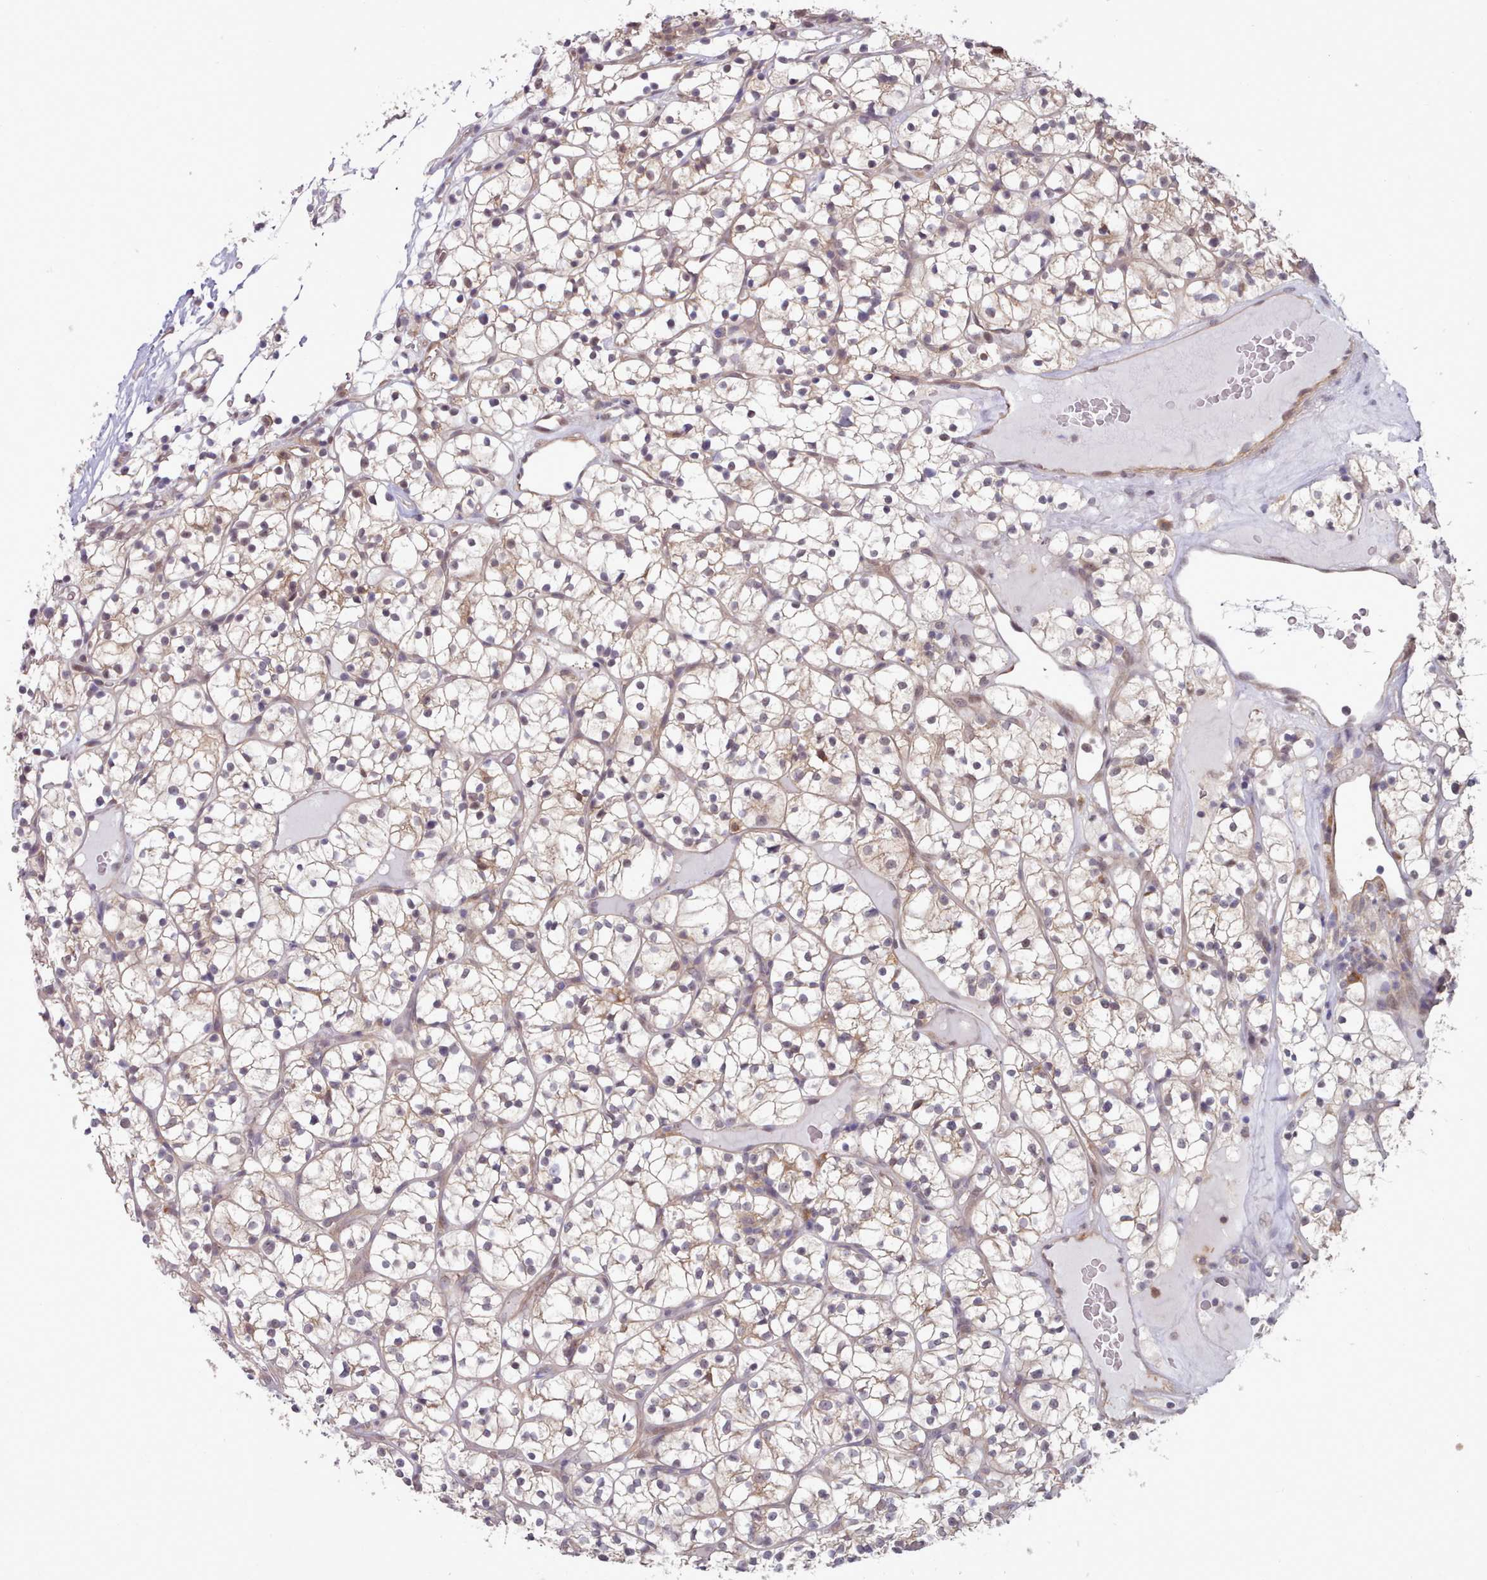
{"staining": {"intensity": "negative", "quantity": "none", "location": "none"}, "tissue": "renal cancer", "cell_type": "Tumor cells", "image_type": "cancer", "snomed": [{"axis": "morphology", "description": "Adenocarcinoma, NOS"}, {"axis": "topography", "description": "Kidney"}], "caption": "IHC of renal adenocarcinoma exhibits no expression in tumor cells.", "gene": "CES3", "patient": {"sex": "female", "age": 64}}